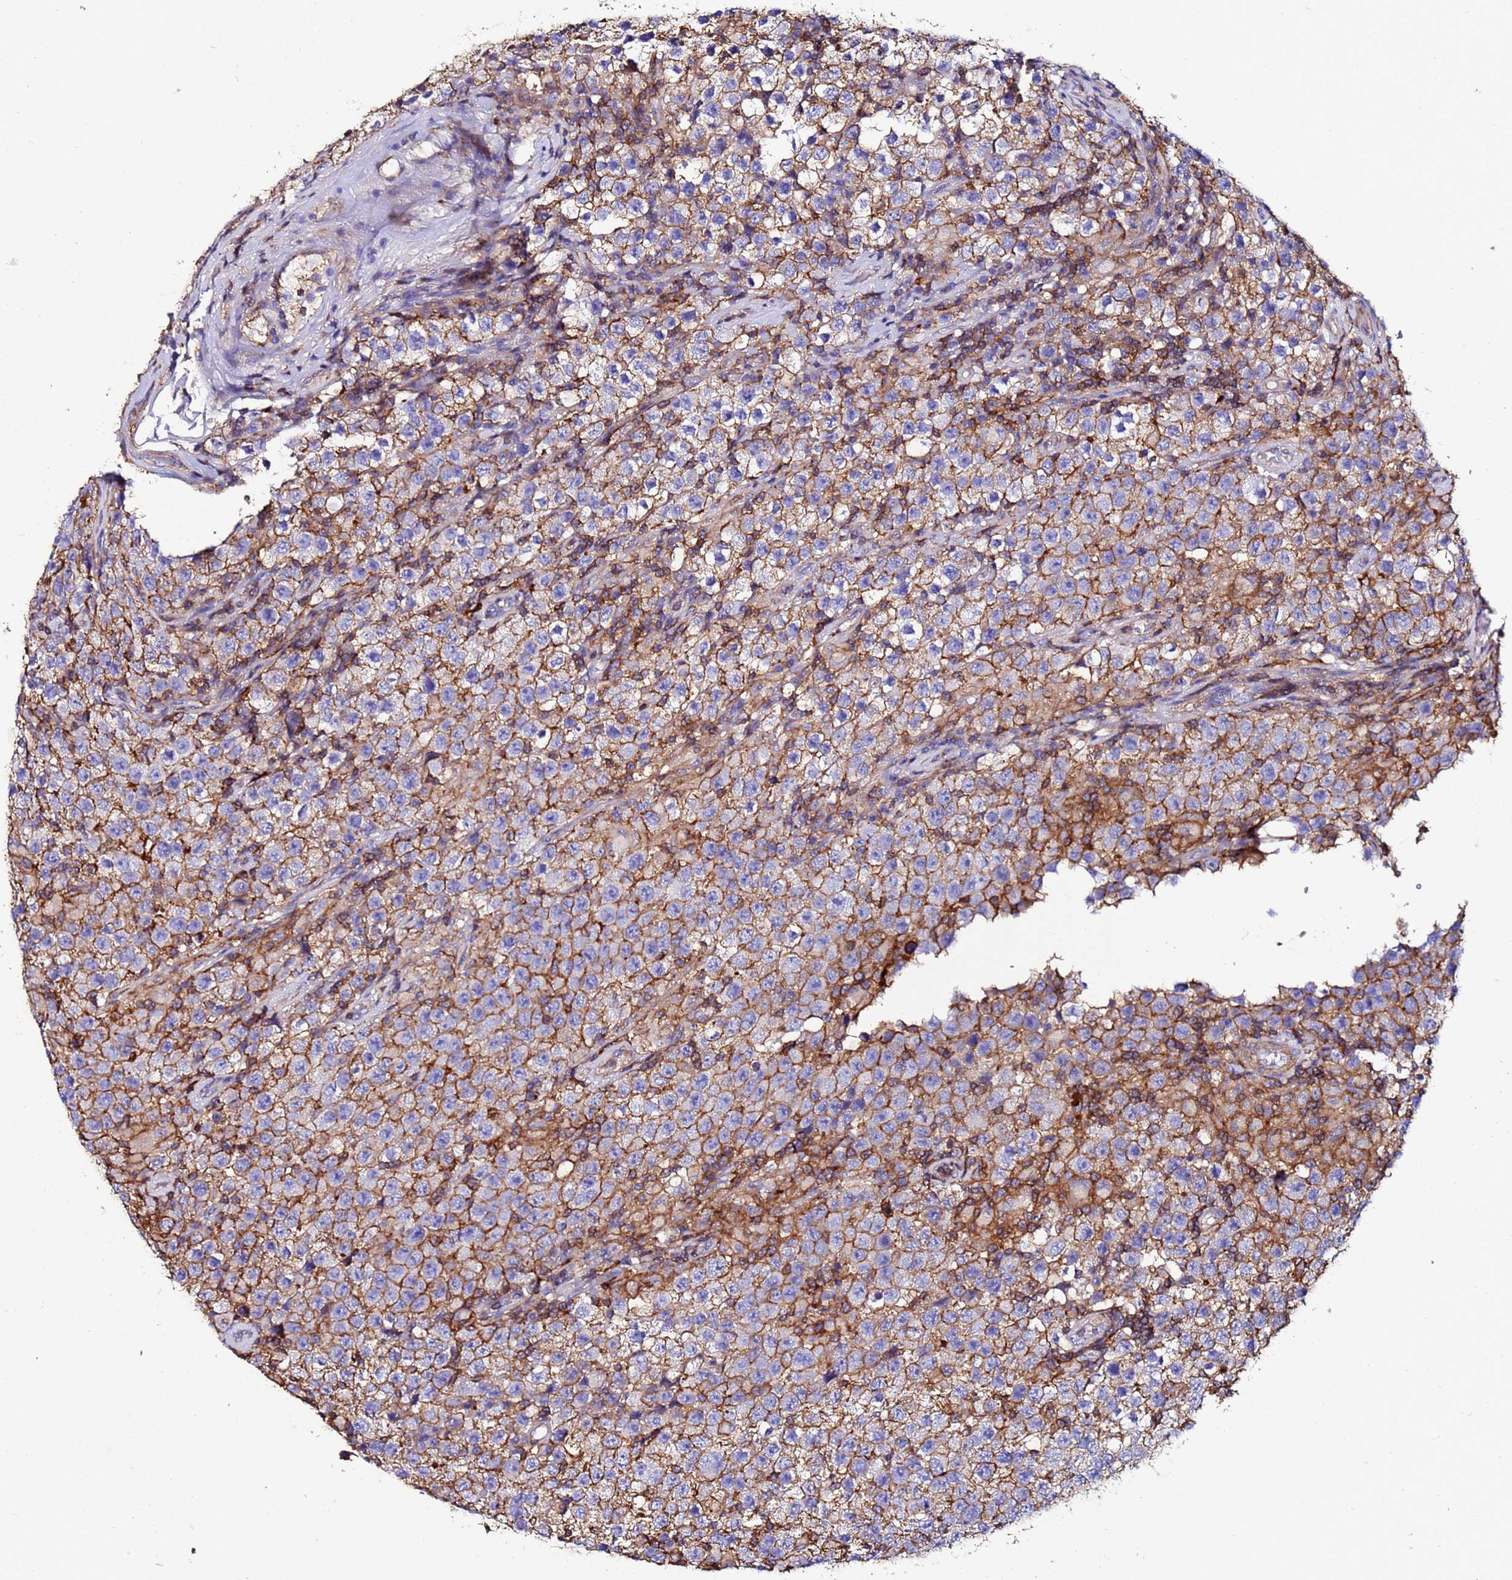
{"staining": {"intensity": "moderate", "quantity": "25%-75%", "location": "cytoplasmic/membranous"}, "tissue": "testis cancer", "cell_type": "Tumor cells", "image_type": "cancer", "snomed": [{"axis": "morphology", "description": "Seminoma, NOS"}, {"axis": "morphology", "description": "Carcinoma, Embryonal, NOS"}, {"axis": "topography", "description": "Testis"}], "caption": "Immunohistochemistry (IHC) of testis seminoma reveals medium levels of moderate cytoplasmic/membranous positivity in about 25%-75% of tumor cells.", "gene": "ACTB", "patient": {"sex": "male", "age": 41}}